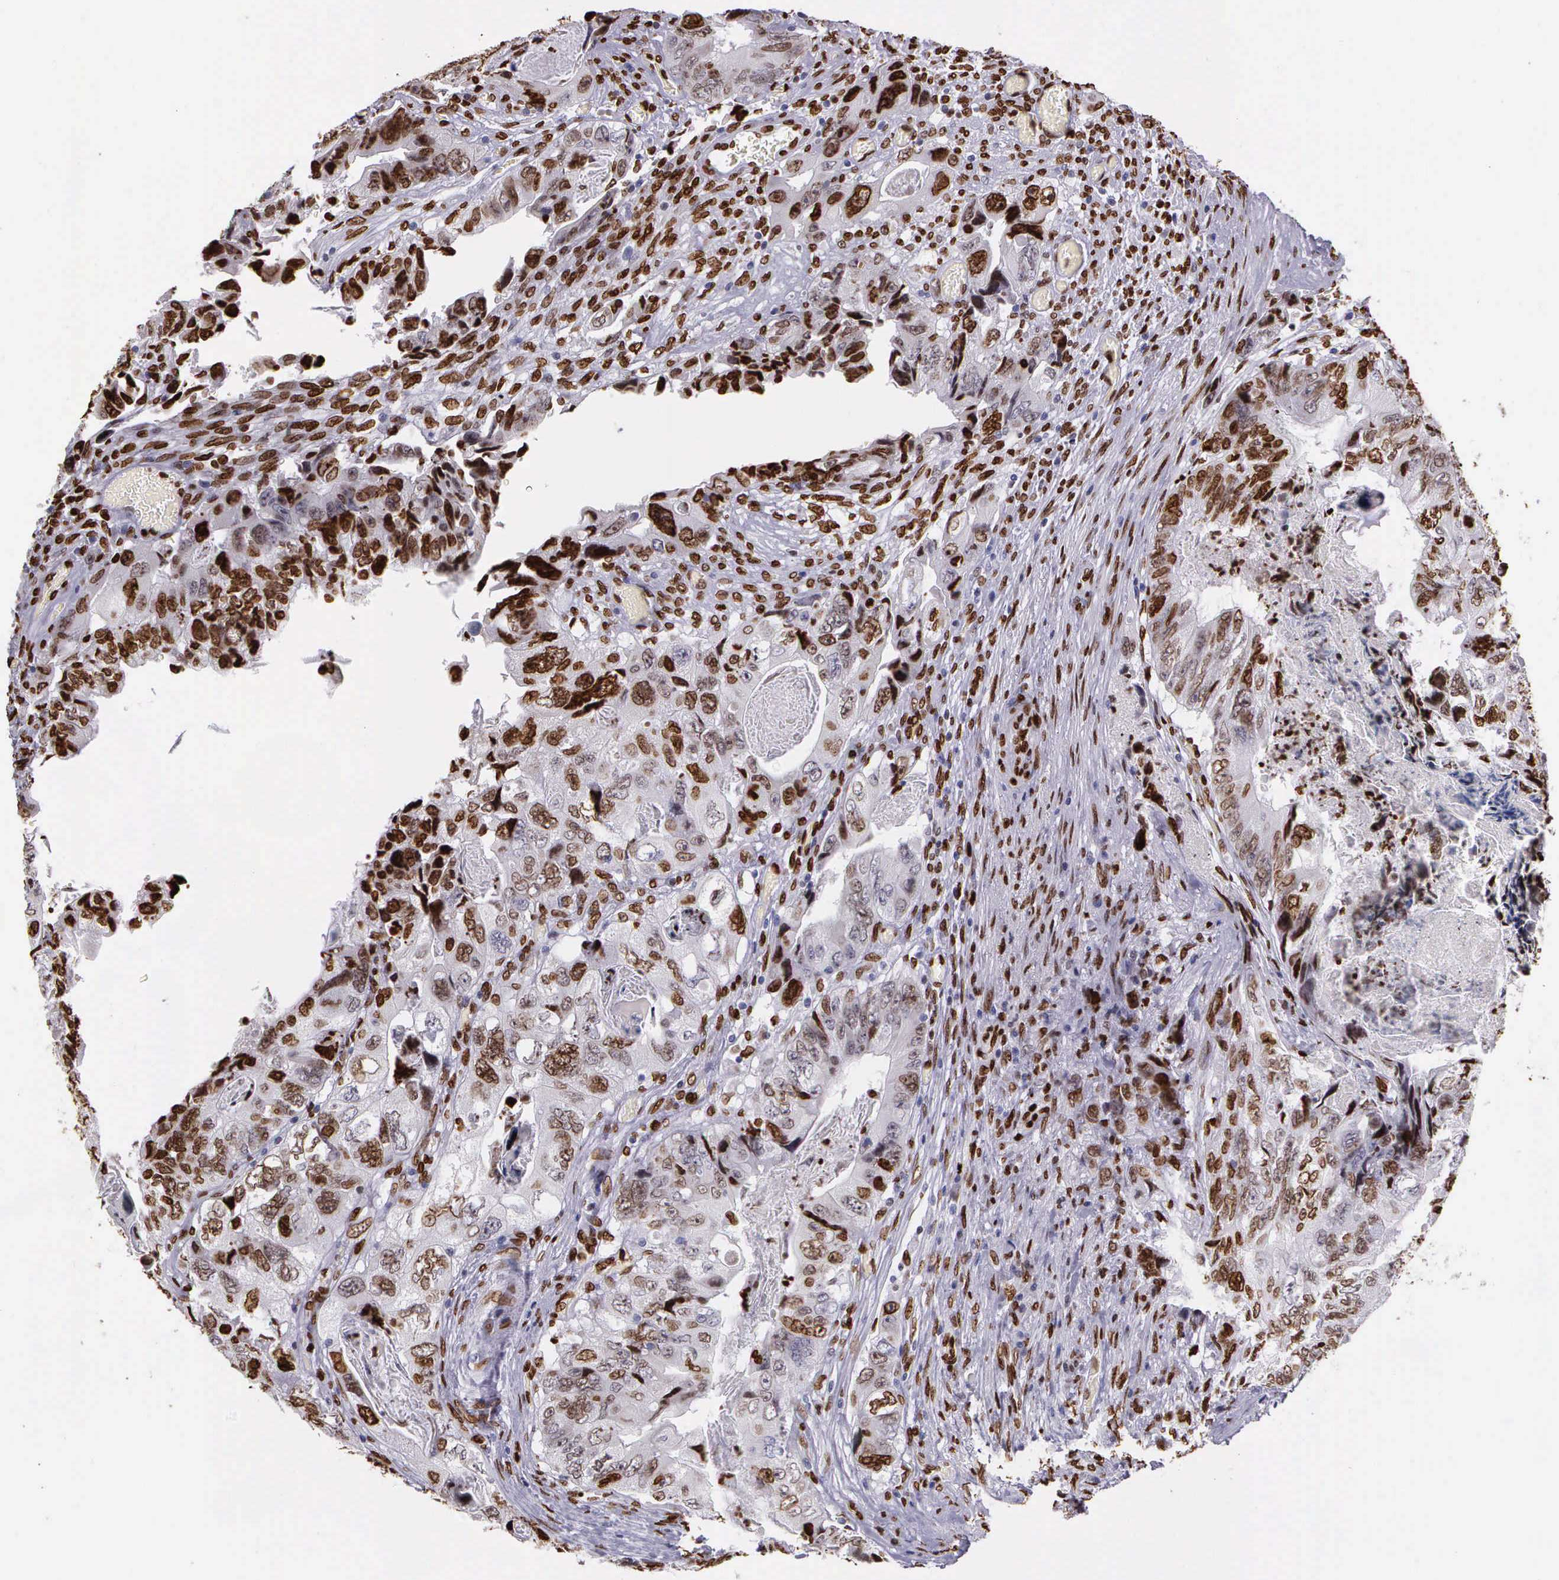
{"staining": {"intensity": "strong", "quantity": "25%-75%", "location": "nuclear"}, "tissue": "colorectal cancer", "cell_type": "Tumor cells", "image_type": "cancer", "snomed": [{"axis": "morphology", "description": "Adenocarcinoma, NOS"}, {"axis": "topography", "description": "Rectum"}], "caption": "Immunohistochemistry (IHC) (DAB) staining of human adenocarcinoma (colorectal) demonstrates strong nuclear protein positivity in approximately 25%-75% of tumor cells. The staining is performed using DAB (3,3'-diaminobenzidine) brown chromogen to label protein expression. The nuclei are counter-stained blue using hematoxylin.", "gene": "H1-0", "patient": {"sex": "female", "age": 82}}